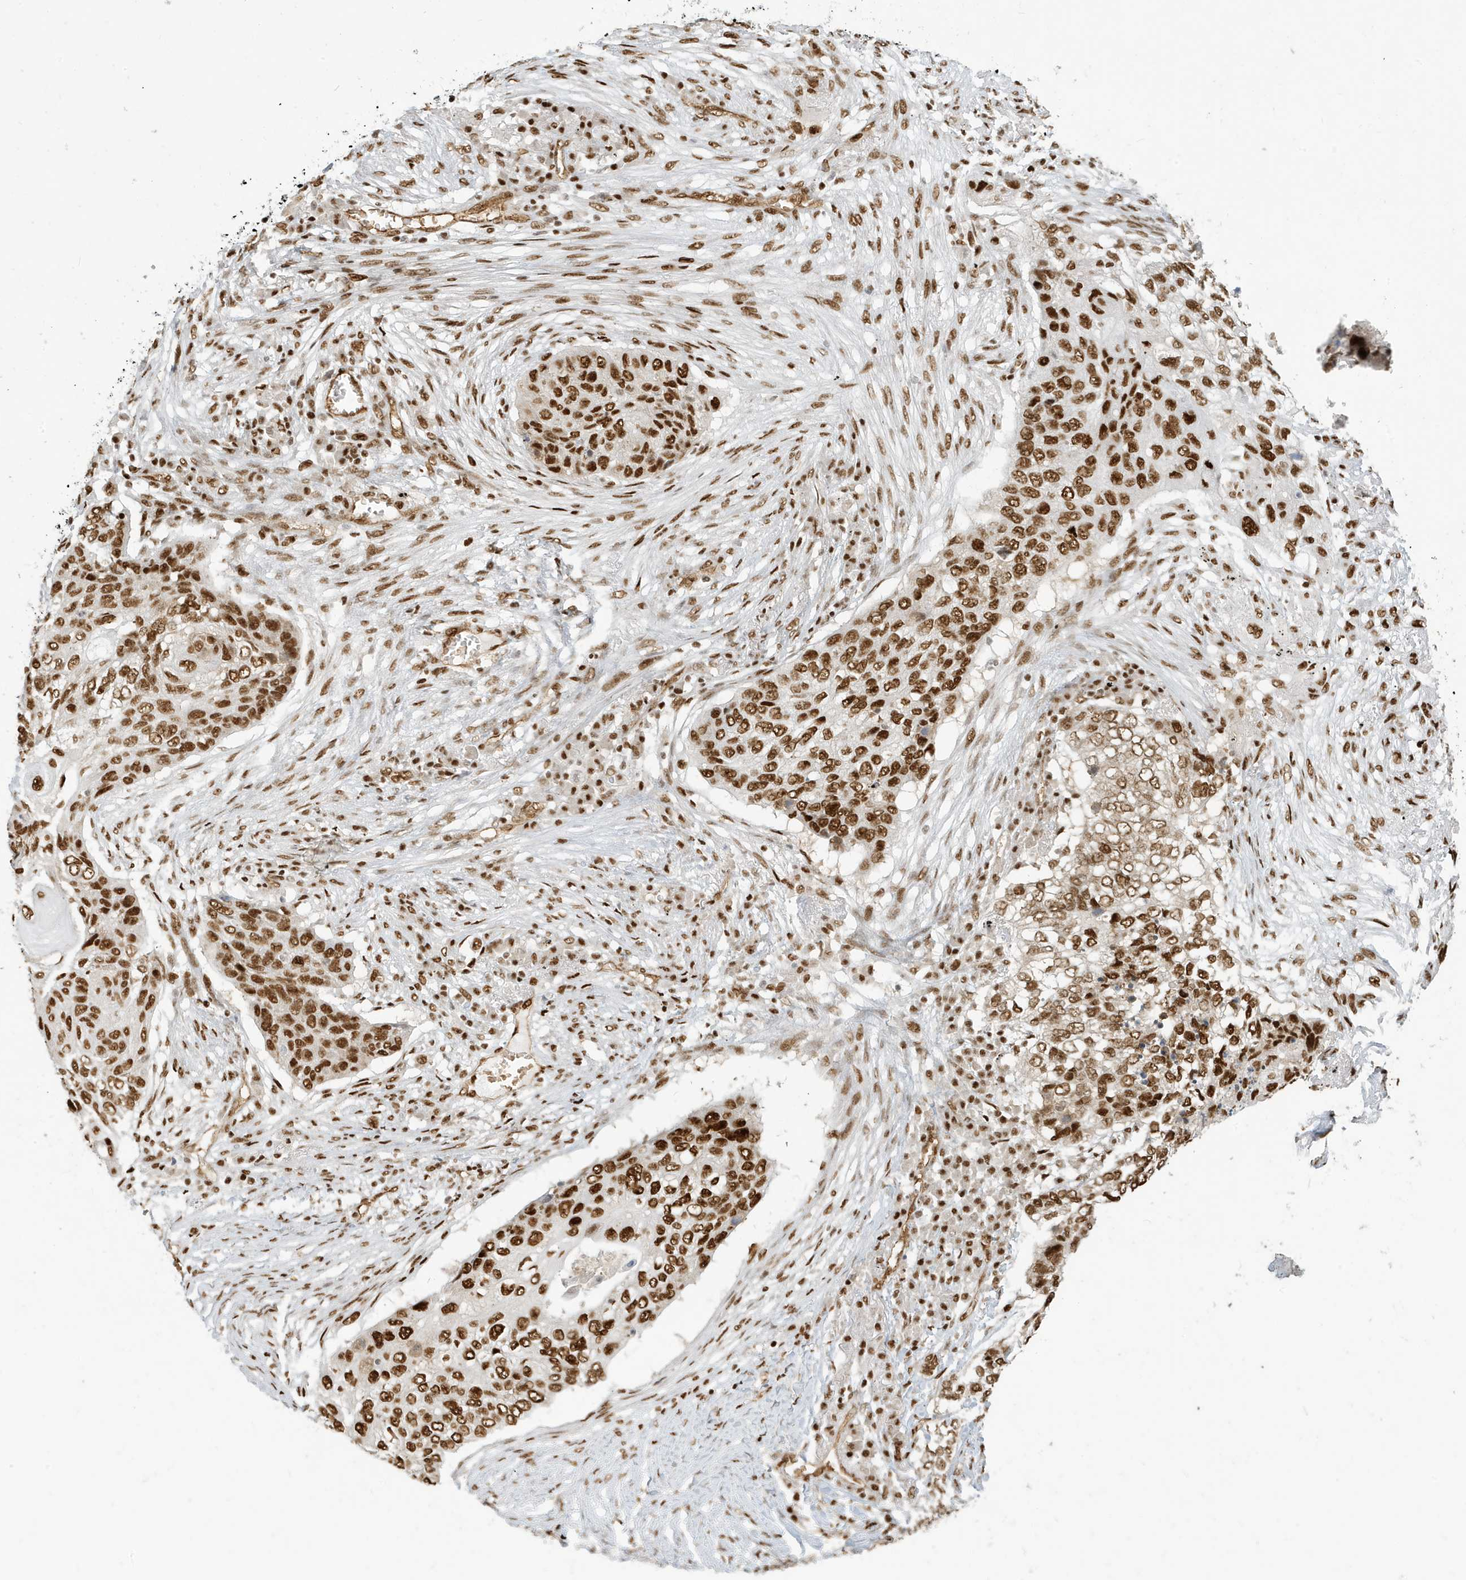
{"staining": {"intensity": "strong", "quantity": ">75%", "location": "nuclear"}, "tissue": "lung cancer", "cell_type": "Tumor cells", "image_type": "cancer", "snomed": [{"axis": "morphology", "description": "Squamous cell carcinoma, NOS"}, {"axis": "topography", "description": "Lung"}], "caption": "IHC image of human lung cancer (squamous cell carcinoma) stained for a protein (brown), which displays high levels of strong nuclear expression in approximately >75% of tumor cells.", "gene": "CKS2", "patient": {"sex": "female", "age": 63}}